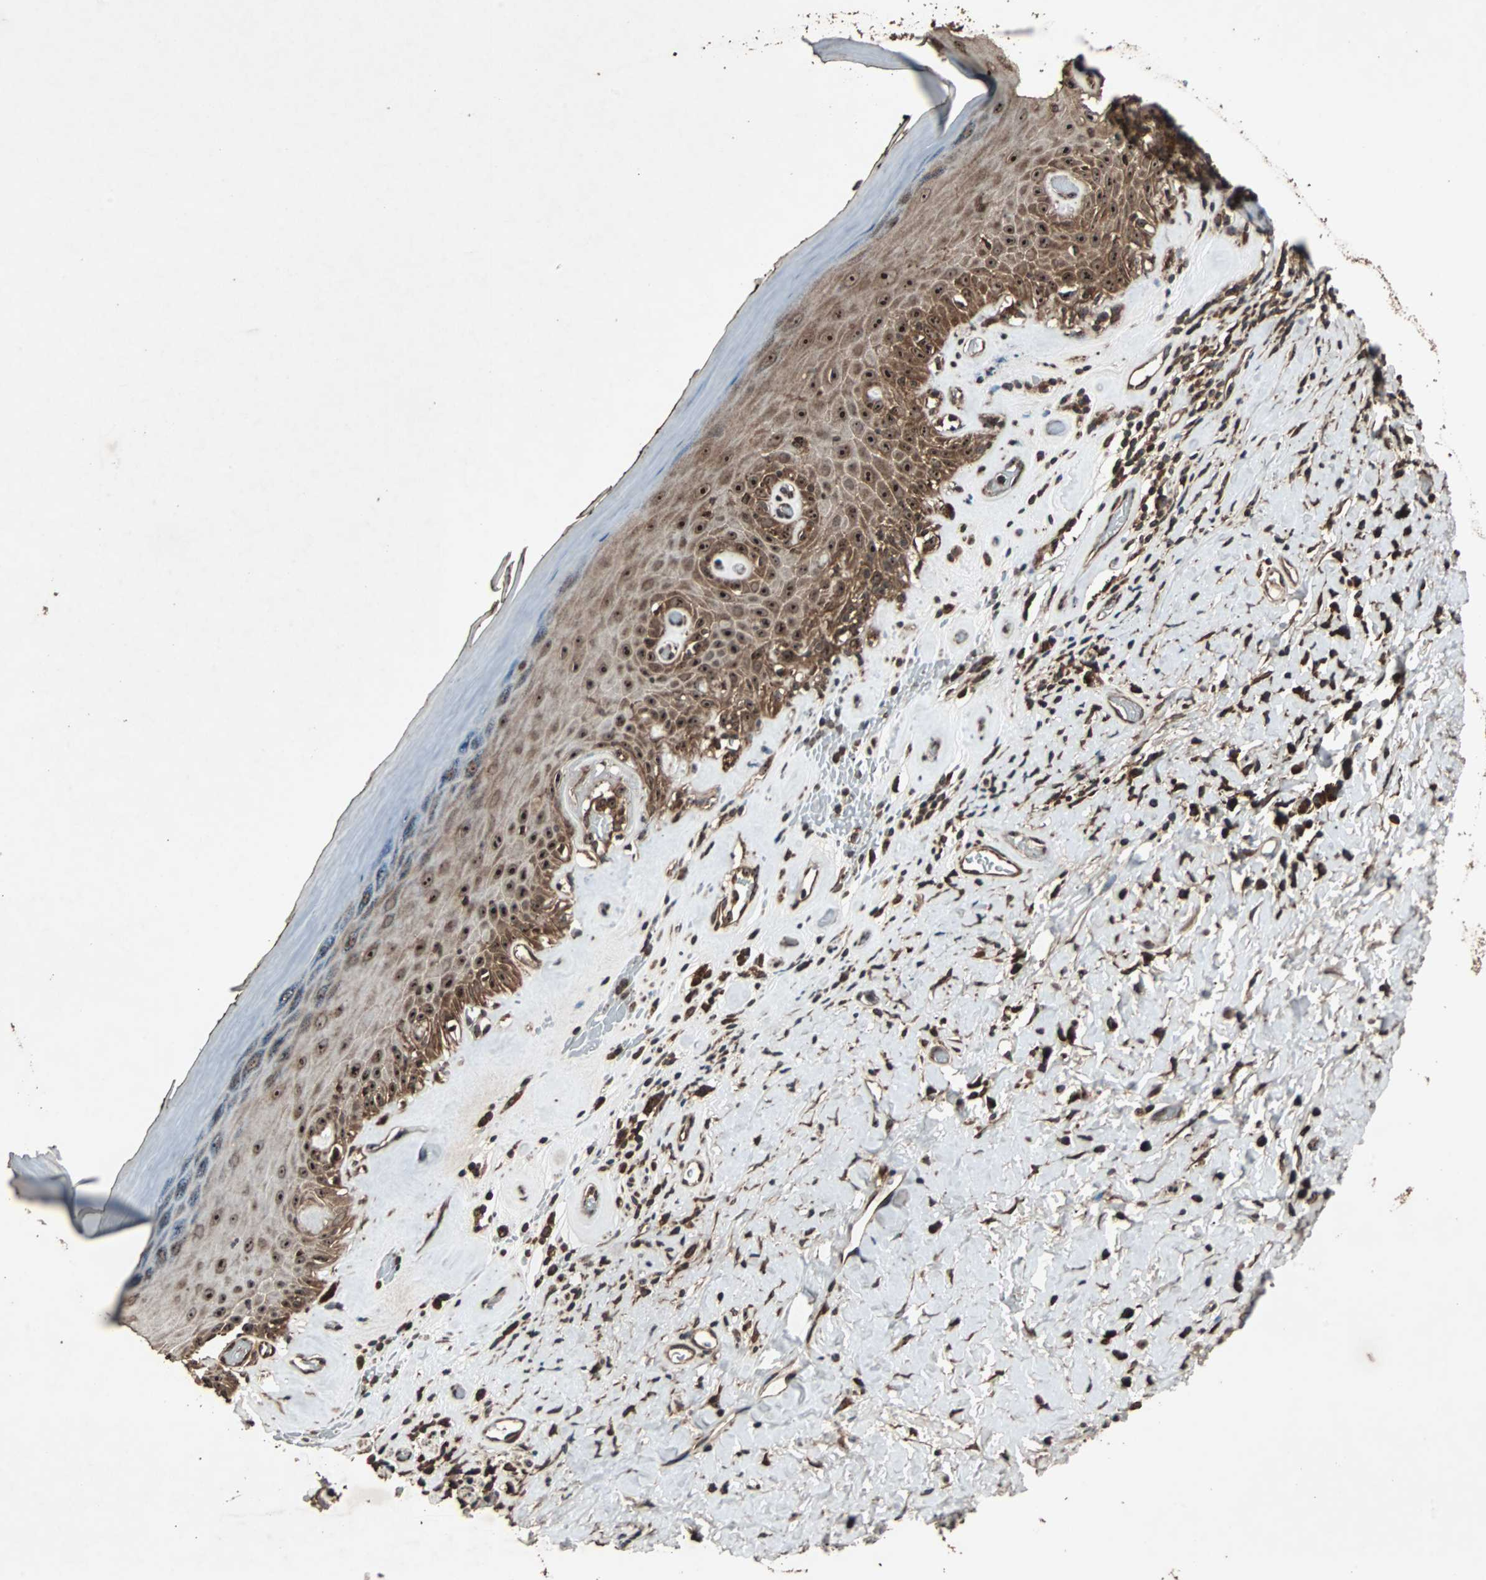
{"staining": {"intensity": "strong", "quantity": ">75%", "location": "cytoplasmic/membranous,nuclear"}, "tissue": "skin", "cell_type": "Epidermal cells", "image_type": "normal", "snomed": [{"axis": "morphology", "description": "Normal tissue, NOS"}, {"axis": "morphology", "description": "Inflammation, NOS"}, {"axis": "topography", "description": "Vulva"}], "caption": "Benign skin was stained to show a protein in brown. There is high levels of strong cytoplasmic/membranous,nuclear expression in about >75% of epidermal cells. (DAB (3,3'-diaminobenzidine) = brown stain, brightfield microscopy at high magnification).", "gene": "LAMTOR5", "patient": {"sex": "female", "age": 84}}